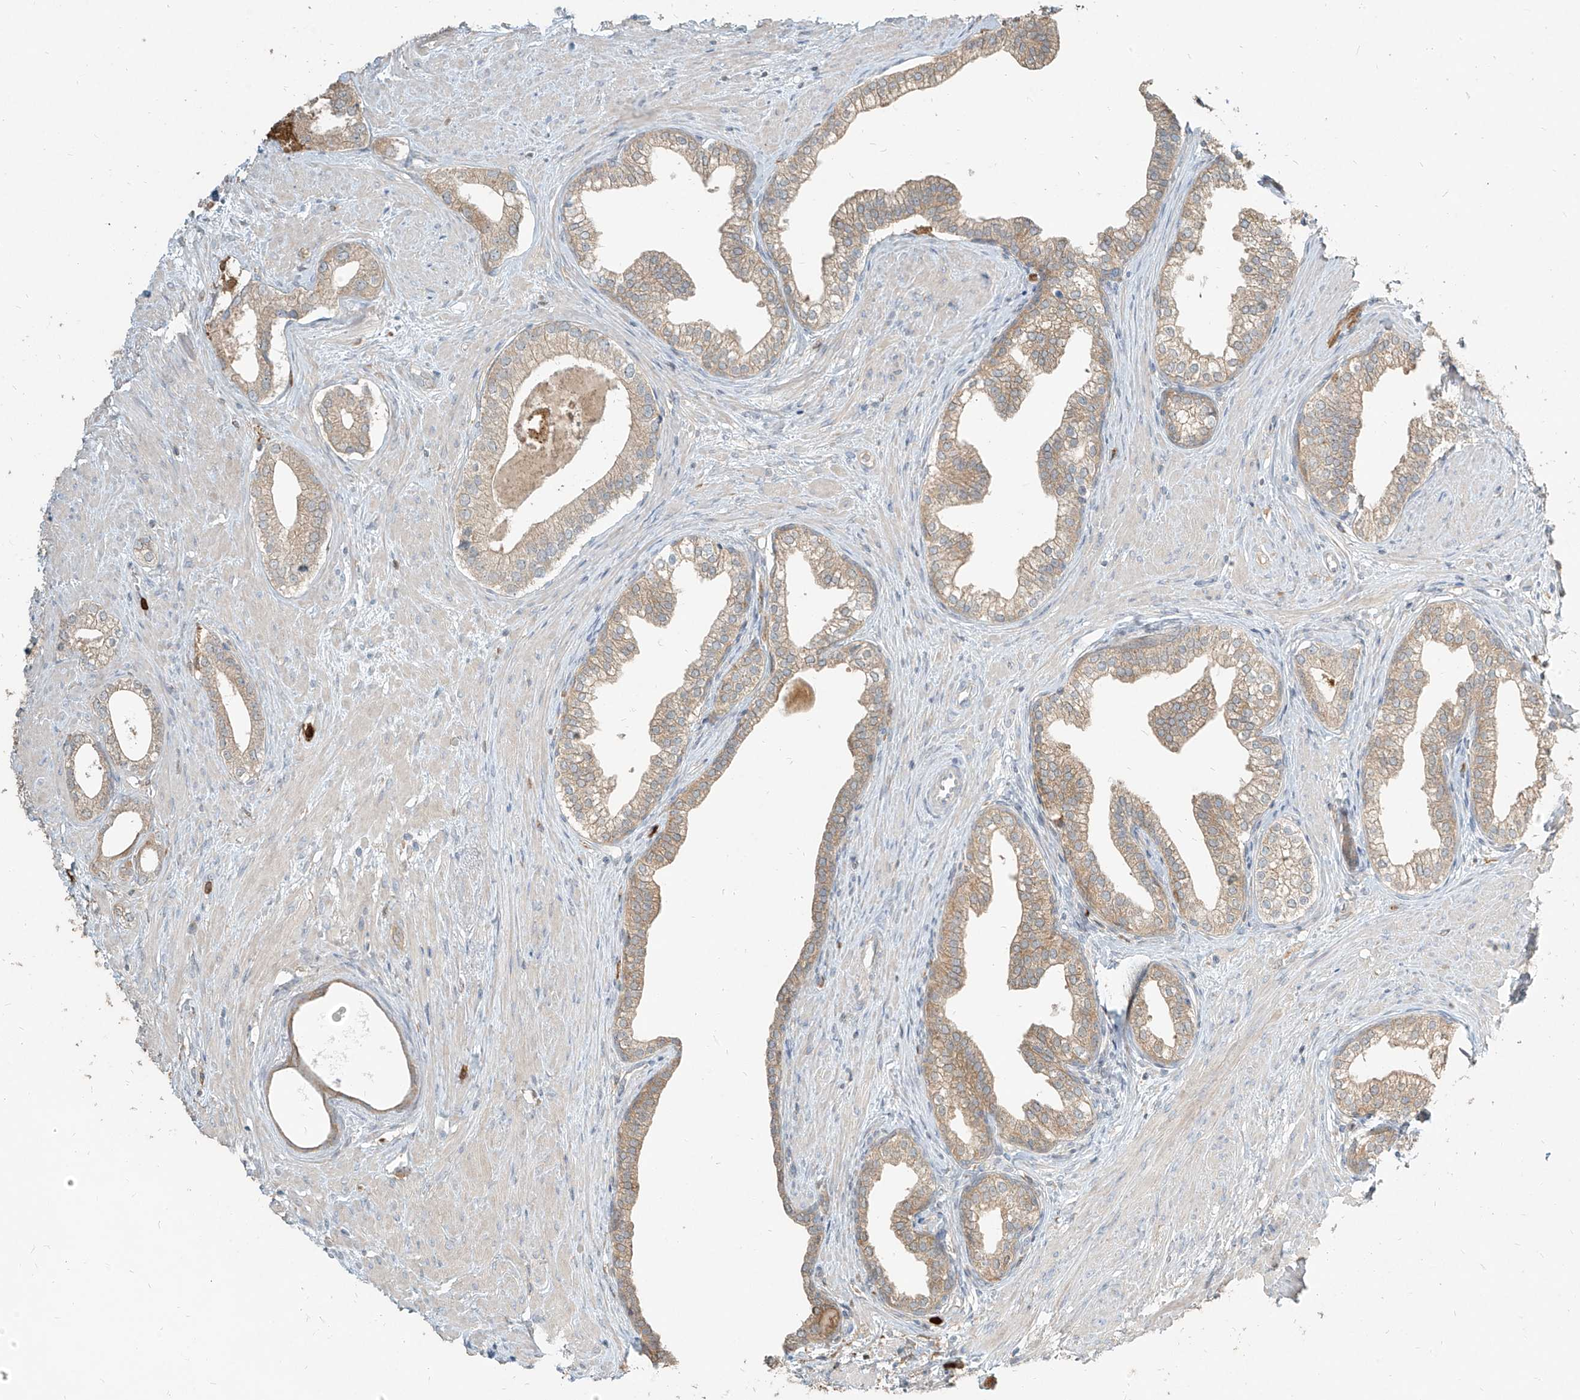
{"staining": {"intensity": "weak", "quantity": ">75%", "location": "cytoplasmic/membranous"}, "tissue": "prostate cancer", "cell_type": "Tumor cells", "image_type": "cancer", "snomed": [{"axis": "morphology", "description": "Adenocarcinoma, High grade"}, {"axis": "topography", "description": "Prostate"}], "caption": "Protein staining displays weak cytoplasmic/membranous staining in approximately >75% of tumor cells in prostate cancer (high-grade adenocarcinoma).", "gene": "PGD", "patient": {"sex": "male", "age": 63}}